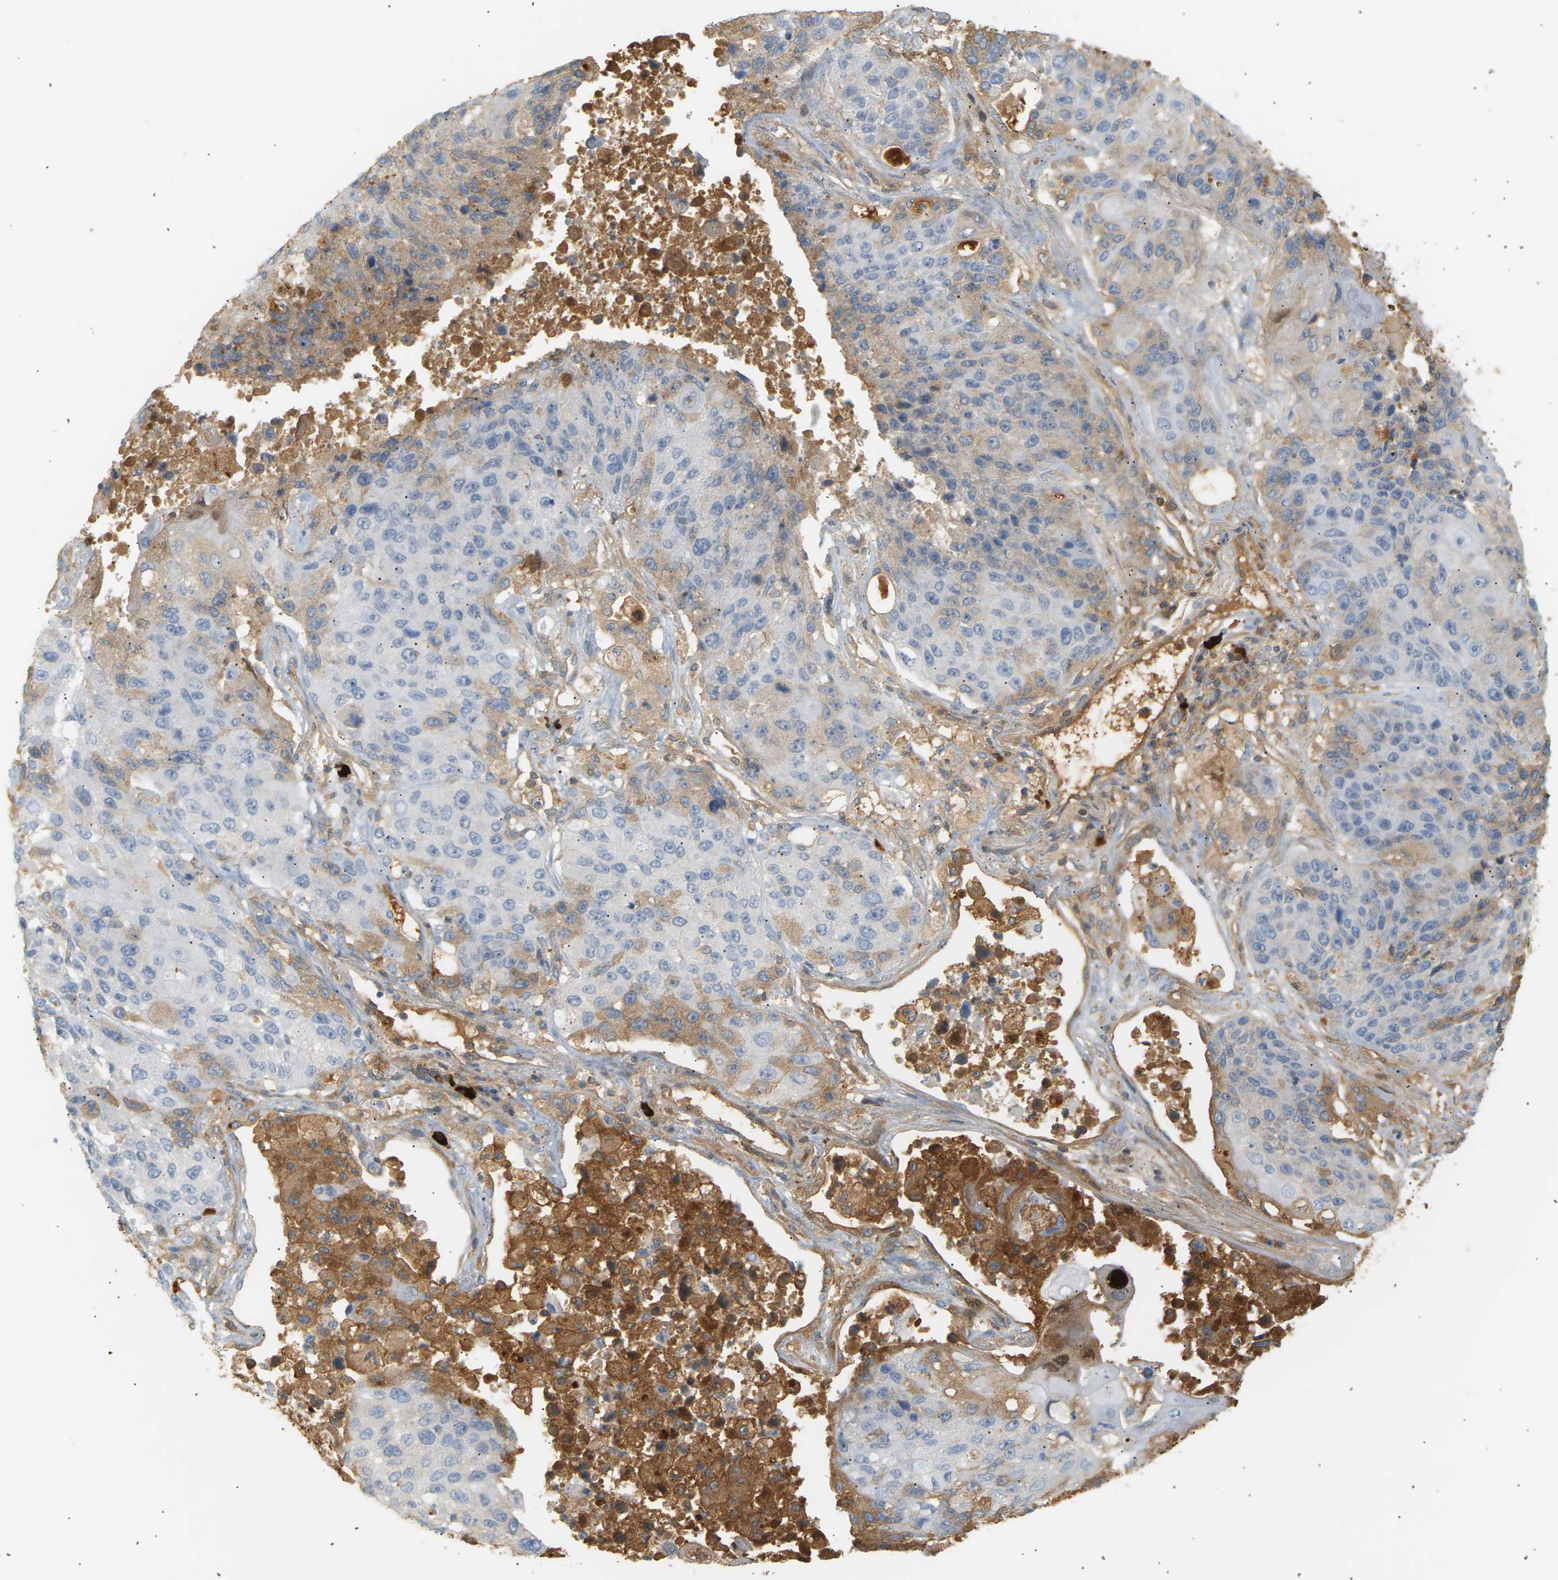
{"staining": {"intensity": "negative", "quantity": "none", "location": "none"}, "tissue": "lung cancer", "cell_type": "Tumor cells", "image_type": "cancer", "snomed": [{"axis": "morphology", "description": "Squamous cell carcinoma, NOS"}, {"axis": "topography", "description": "Lung"}], "caption": "Immunohistochemistry (IHC) photomicrograph of human lung cancer stained for a protein (brown), which demonstrates no positivity in tumor cells.", "gene": "IGLC3", "patient": {"sex": "male", "age": 61}}